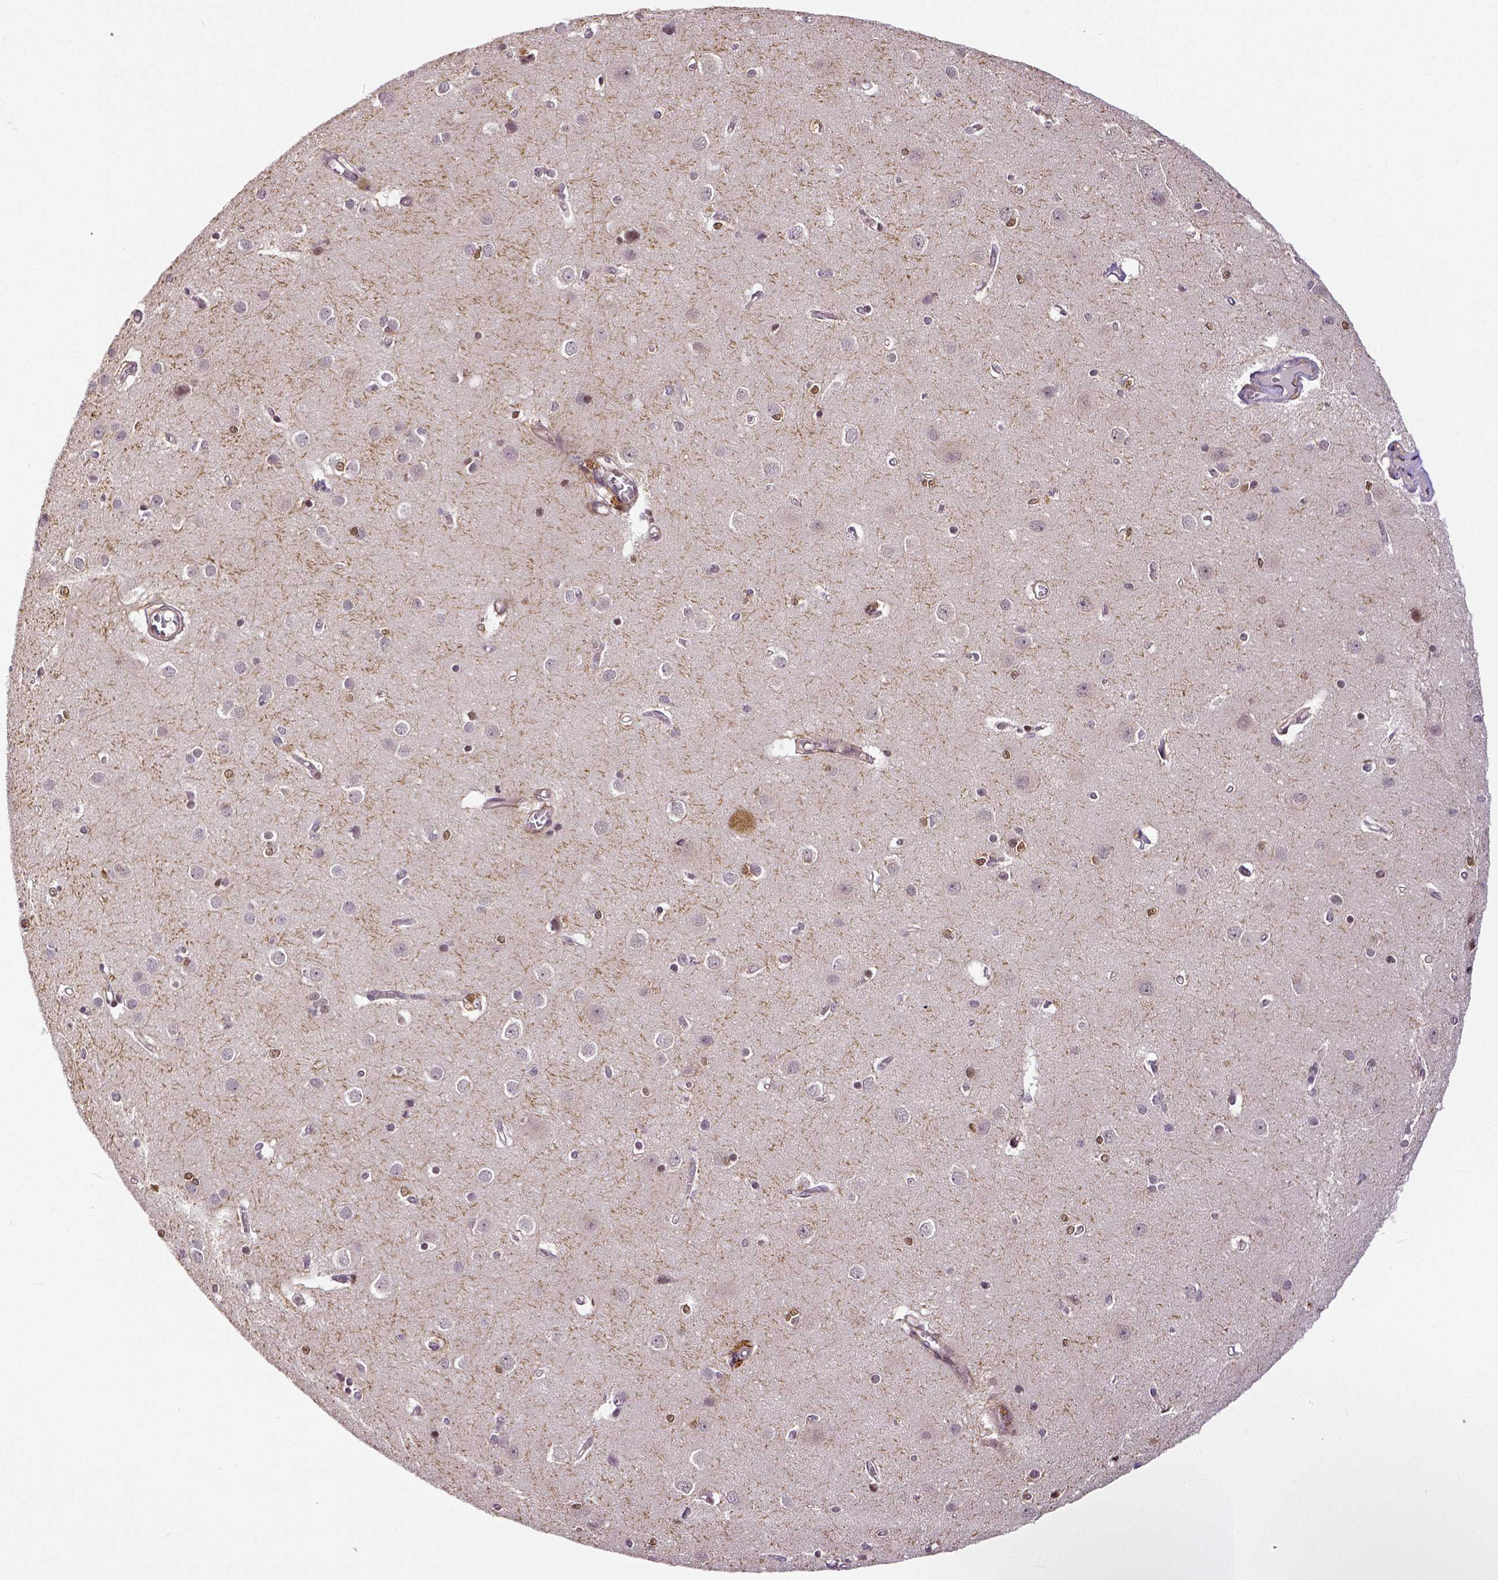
{"staining": {"intensity": "moderate", "quantity": ">75%", "location": "cytoplasmic/membranous"}, "tissue": "cerebral cortex", "cell_type": "Endothelial cells", "image_type": "normal", "snomed": [{"axis": "morphology", "description": "Normal tissue, NOS"}, {"axis": "topography", "description": "Cerebral cortex"}], "caption": "IHC image of benign cerebral cortex: human cerebral cortex stained using IHC reveals medium levels of moderate protein expression localized specifically in the cytoplasmic/membranous of endothelial cells, appearing as a cytoplasmic/membranous brown color.", "gene": "DICER1", "patient": {"sex": "male", "age": 37}}